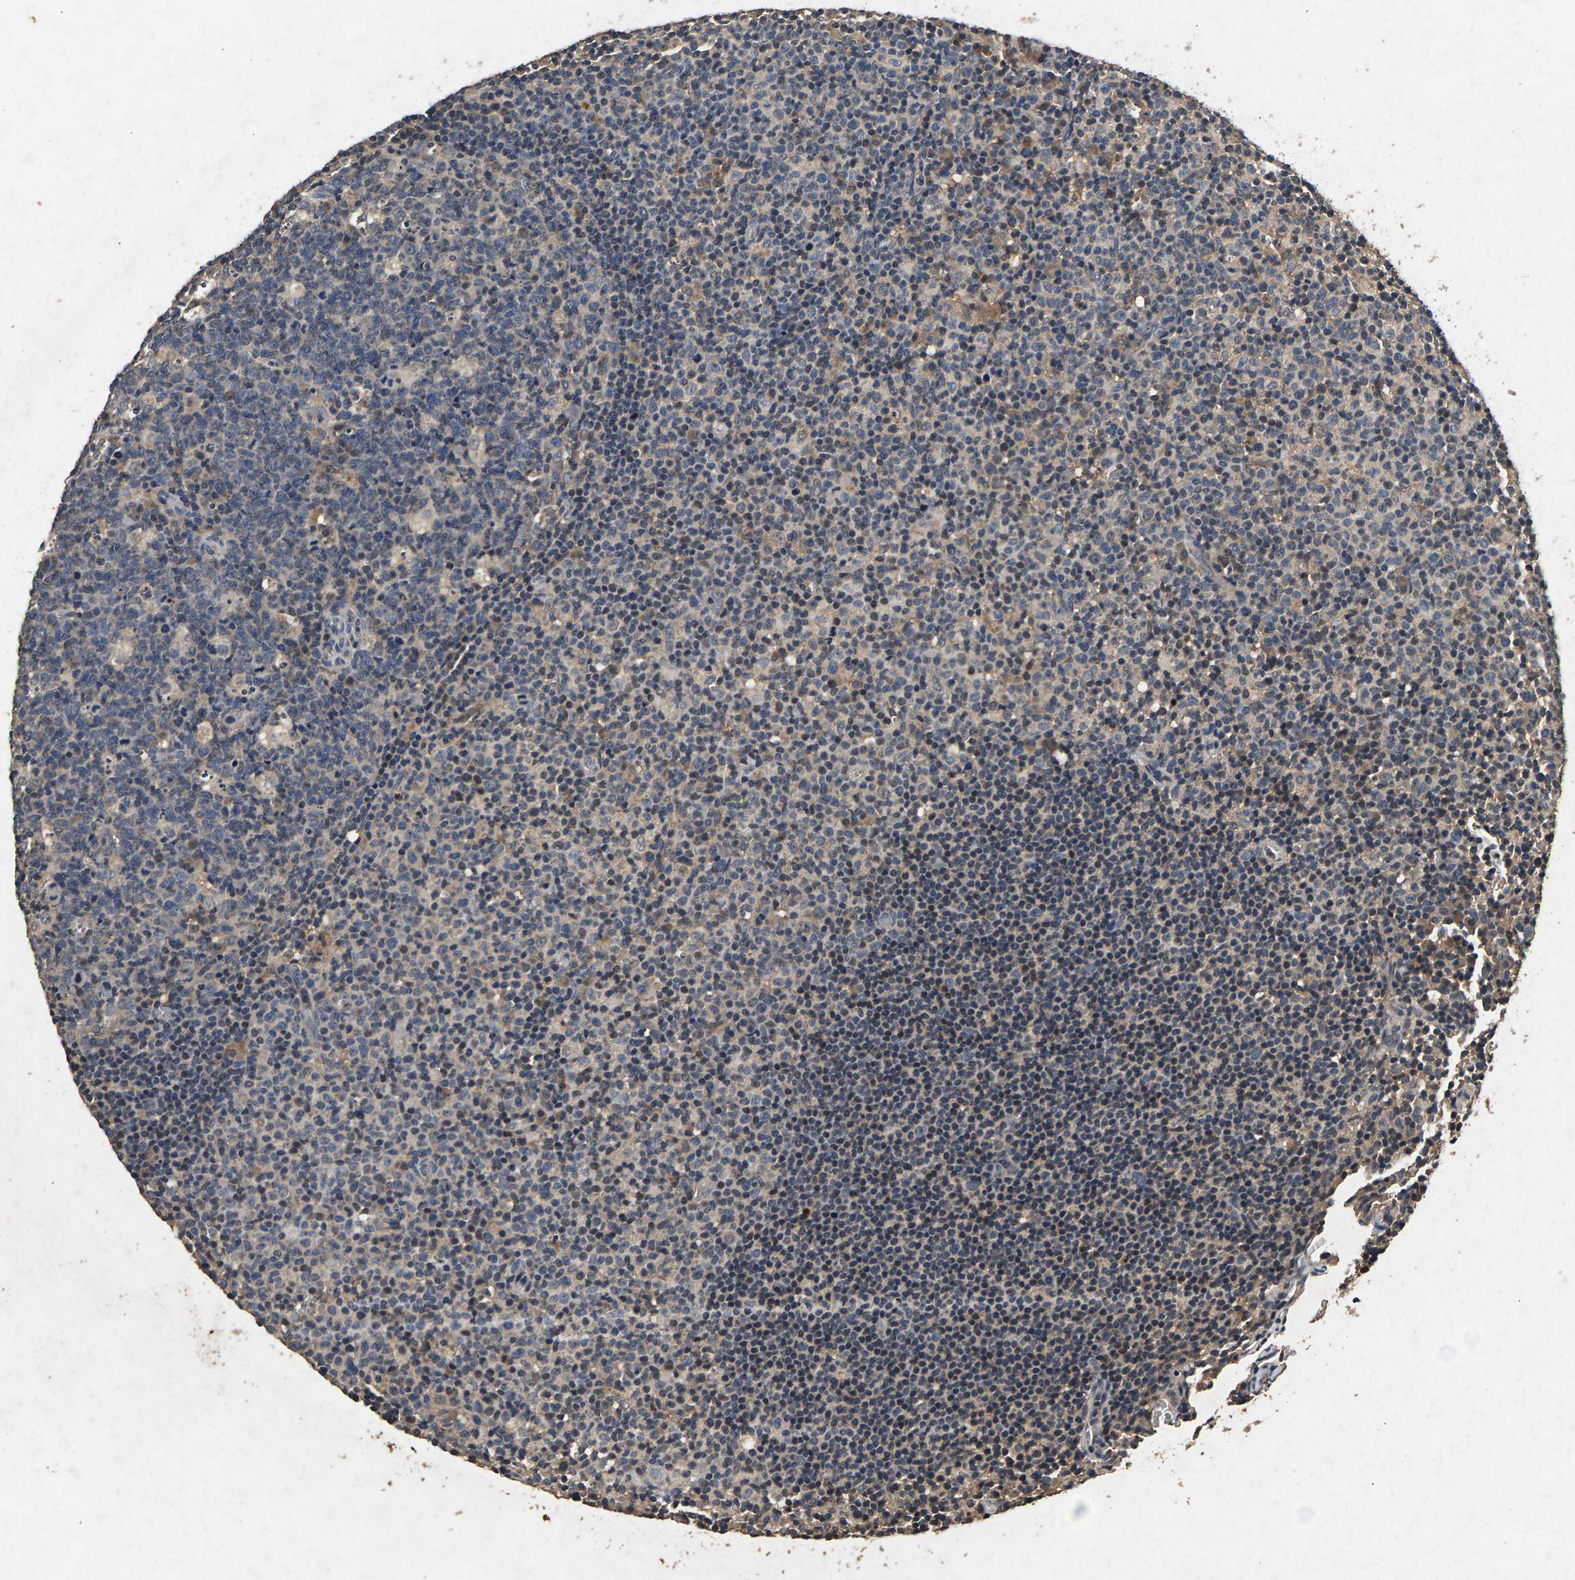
{"staining": {"intensity": "weak", "quantity": "<25%", "location": "cytoplasmic/membranous"}, "tissue": "lymph node", "cell_type": "Germinal center cells", "image_type": "normal", "snomed": [{"axis": "morphology", "description": "Normal tissue, NOS"}, {"axis": "morphology", "description": "Inflammation, NOS"}, {"axis": "topography", "description": "Lymph node"}], "caption": "An IHC histopathology image of unremarkable lymph node is shown. There is no staining in germinal center cells of lymph node.", "gene": "PPP1CC", "patient": {"sex": "male", "age": 55}}